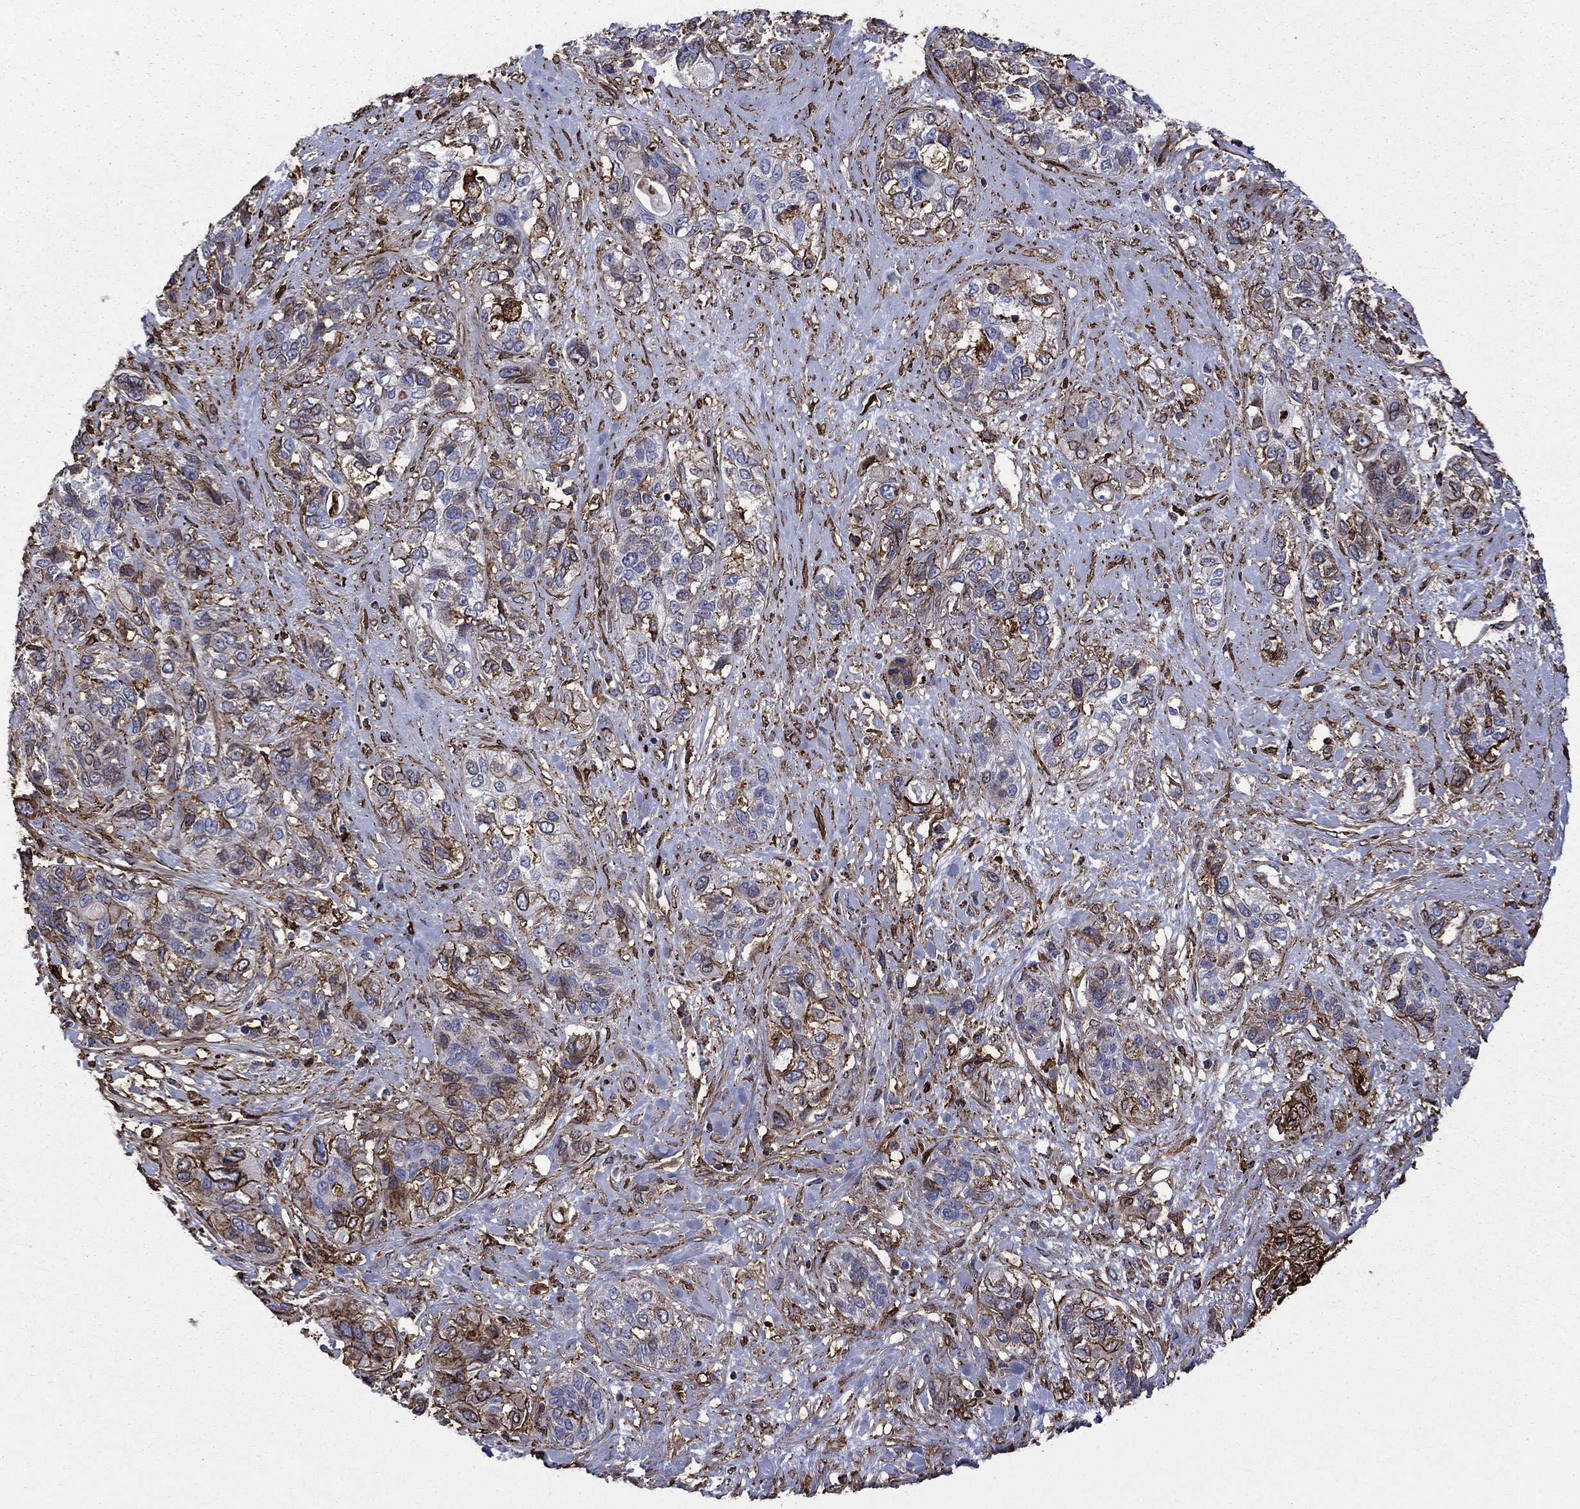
{"staining": {"intensity": "moderate", "quantity": "<25%", "location": "cytoplasmic/membranous"}, "tissue": "lung cancer", "cell_type": "Tumor cells", "image_type": "cancer", "snomed": [{"axis": "morphology", "description": "Squamous cell carcinoma, NOS"}, {"axis": "topography", "description": "Lung"}], "caption": "There is low levels of moderate cytoplasmic/membranous staining in tumor cells of lung squamous cell carcinoma, as demonstrated by immunohistochemical staining (brown color).", "gene": "PLAU", "patient": {"sex": "female", "age": 70}}